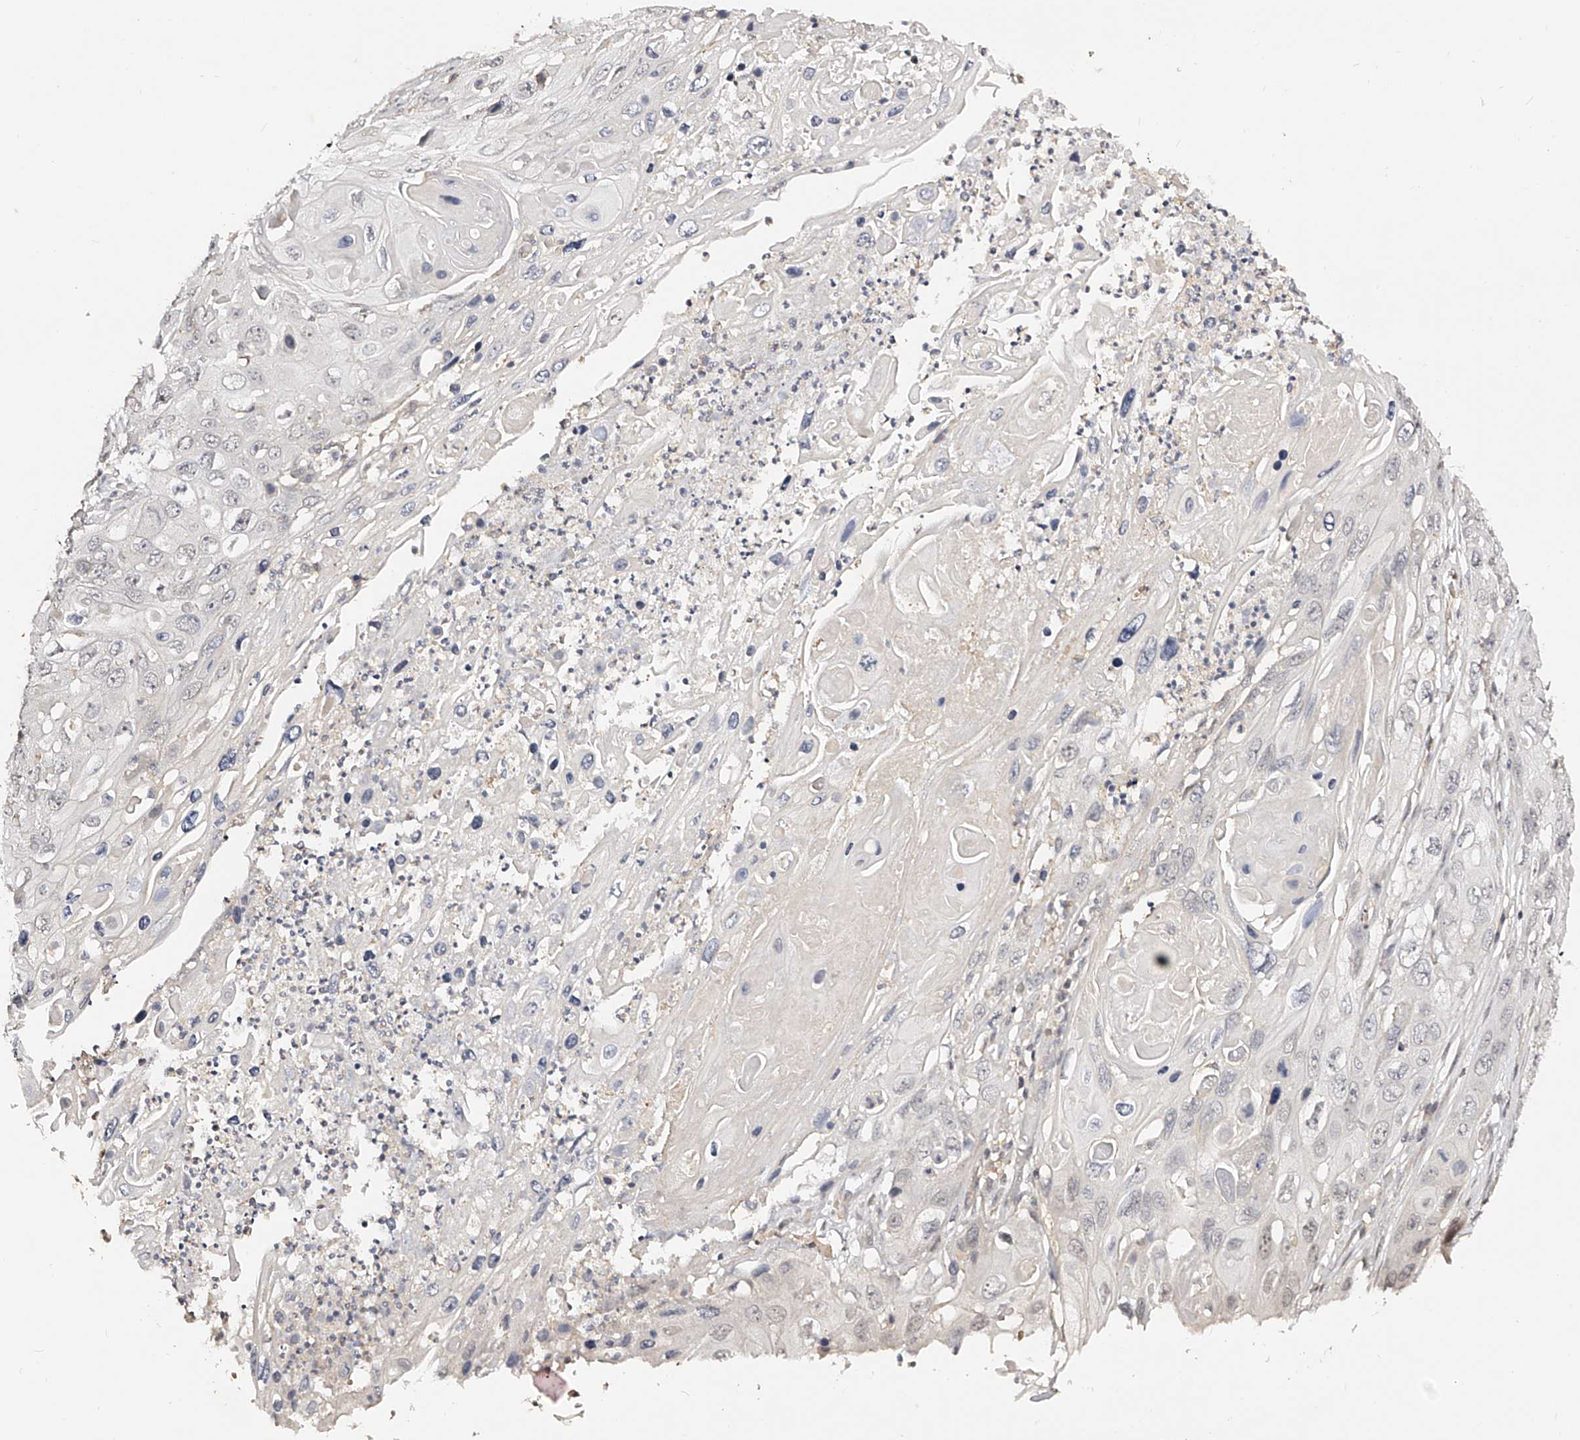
{"staining": {"intensity": "negative", "quantity": "none", "location": "none"}, "tissue": "skin cancer", "cell_type": "Tumor cells", "image_type": "cancer", "snomed": [{"axis": "morphology", "description": "Squamous cell carcinoma, NOS"}, {"axis": "topography", "description": "Skin"}], "caption": "IHC histopathology image of neoplastic tissue: human skin squamous cell carcinoma stained with DAB exhibits no significant protein positivity in tumor cells.", "gene": "ZNF789", "patient": {"sex": "male", "age": 55}}